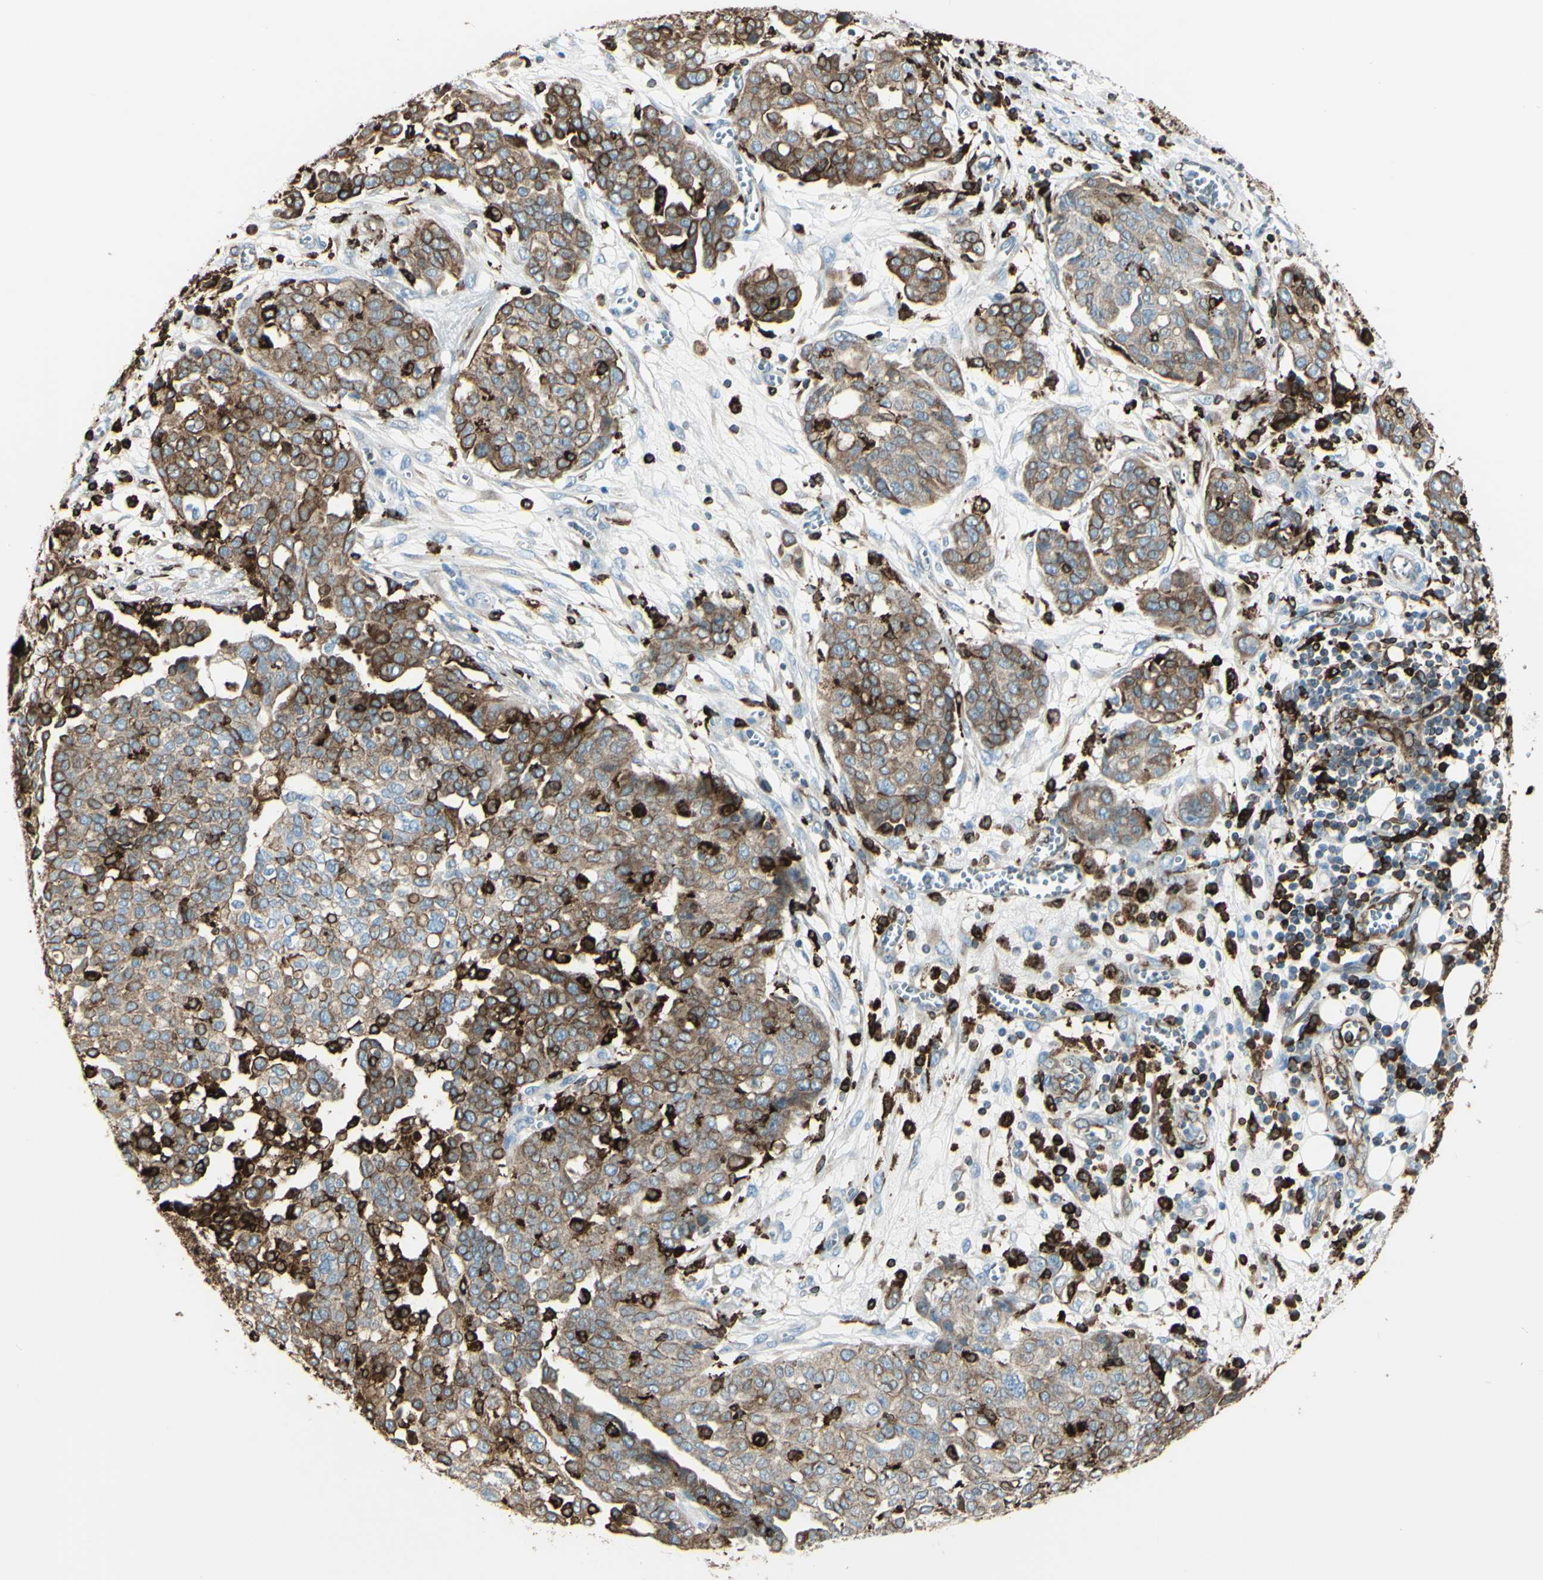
{"staining": {"intensity": "strong", "quantity": ">75%", "location": "cytoplasmic/membranous"}, "tissue": "ovarian cancer", "cell_type": "Tumor cells", "image_type": "cancer", "snomed": [{"axis": "morphology", "description": "Cystadenocarcinoma, serous, NOS"}, {"axis": "topography", "description": "Soft tissue"}, {"axis": "topography", "description": "Ovary"}], "caption": "A high-resolution histopathology image shows immunohistochemistry staining of ovarian cancer, which demonstrates strong cytoplasmic/membranous staining in about >75% of tumor cells.", "gene": "CD74", "patient": {"sex": "female", "age": 57}}